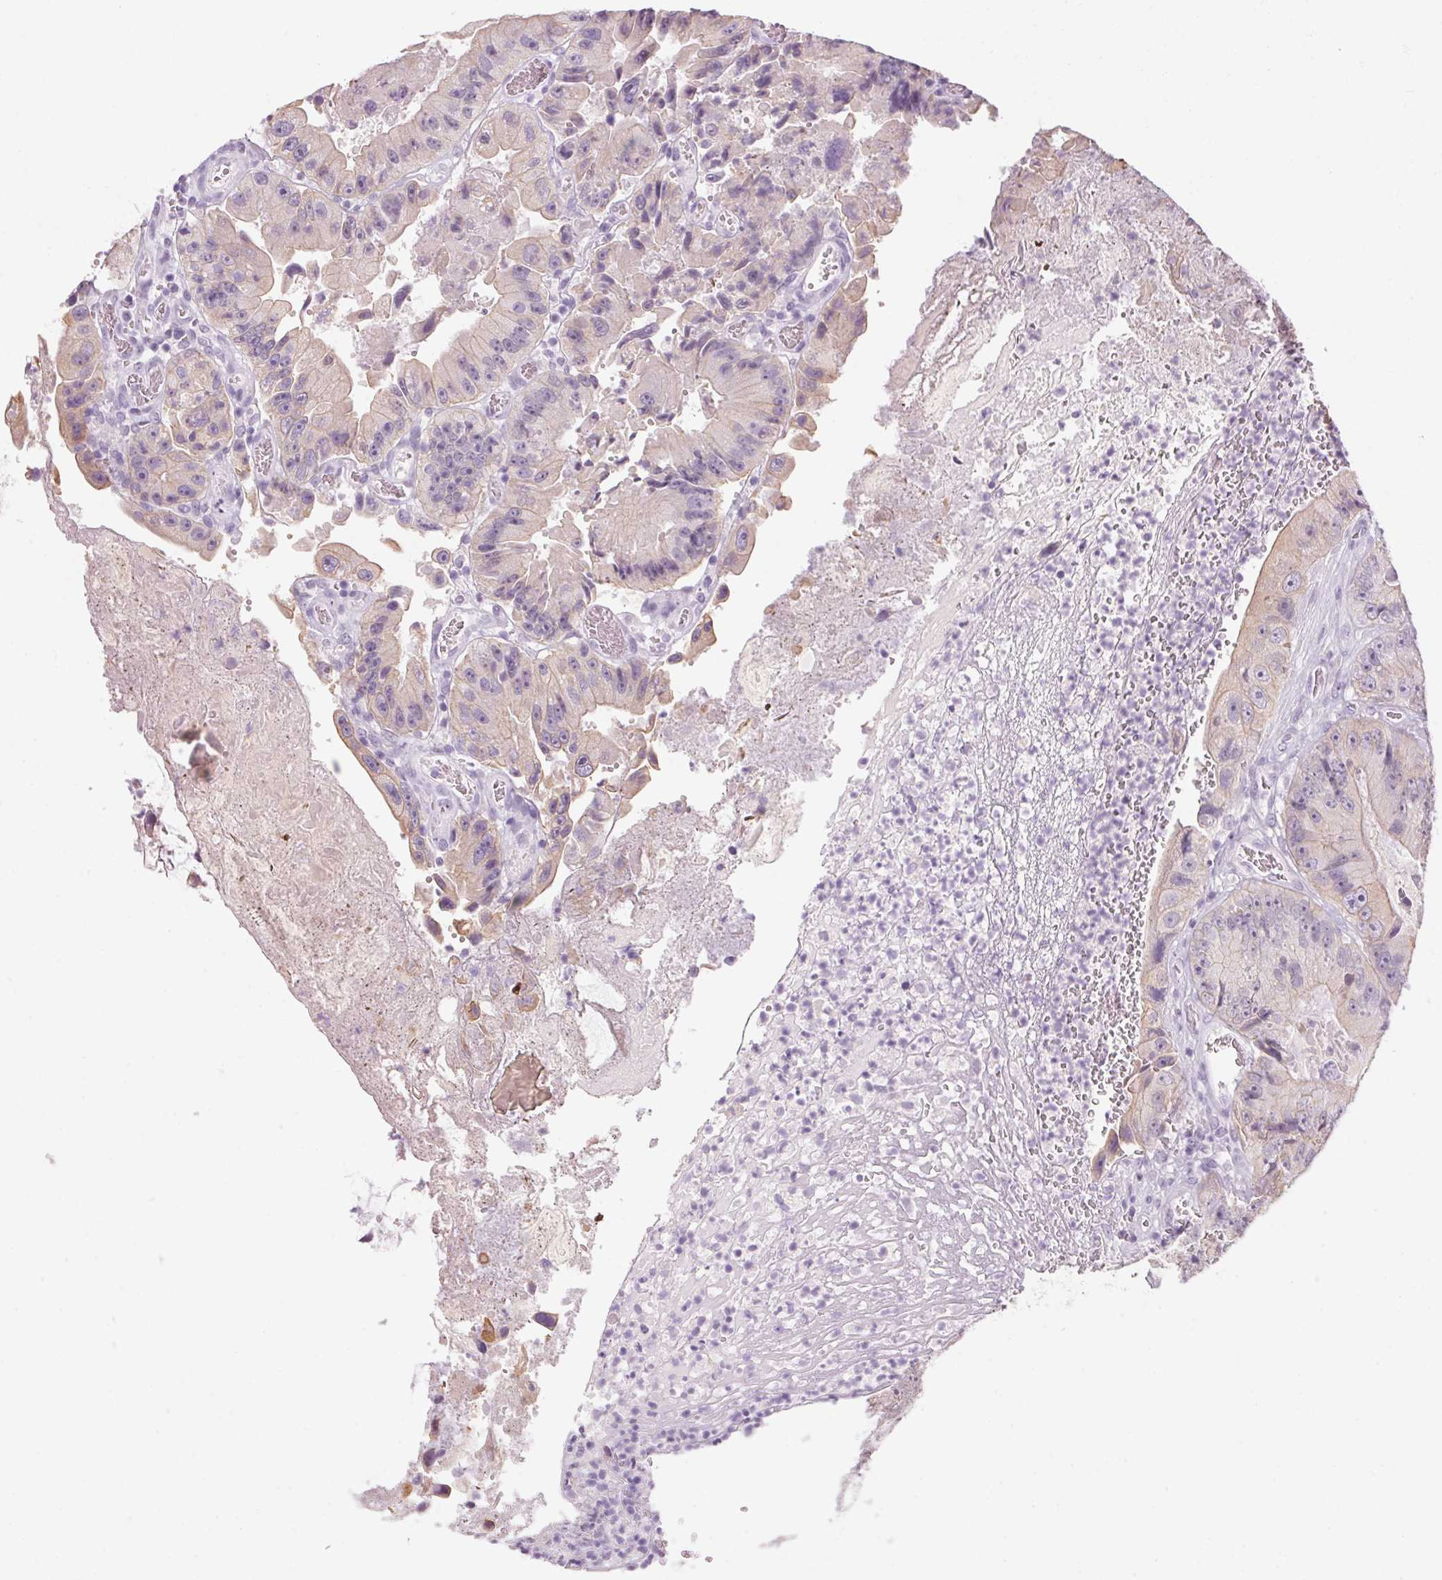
{"staining": {"intensity": "weak", "quantity": ">75%", "location": "cytoplasmic/membranous"}, "tissue": "colorectal cancer", "cell_type": "Tumor cells", "image_type": "cancer", "snomed": [{"axis": "morphology", "description": "Adenocarcinoma, NOS"}, {"axis": "topography", "description": "Colon"}], "caption": "A histopathology image of colorectal cancer (adenocarcinoma) stained for a protein demonstrates weak cytoplasmic/membranous brown staining in tumor cells.", "gene": "RPTN", "patient": {"sex": "female", "age": 86}}